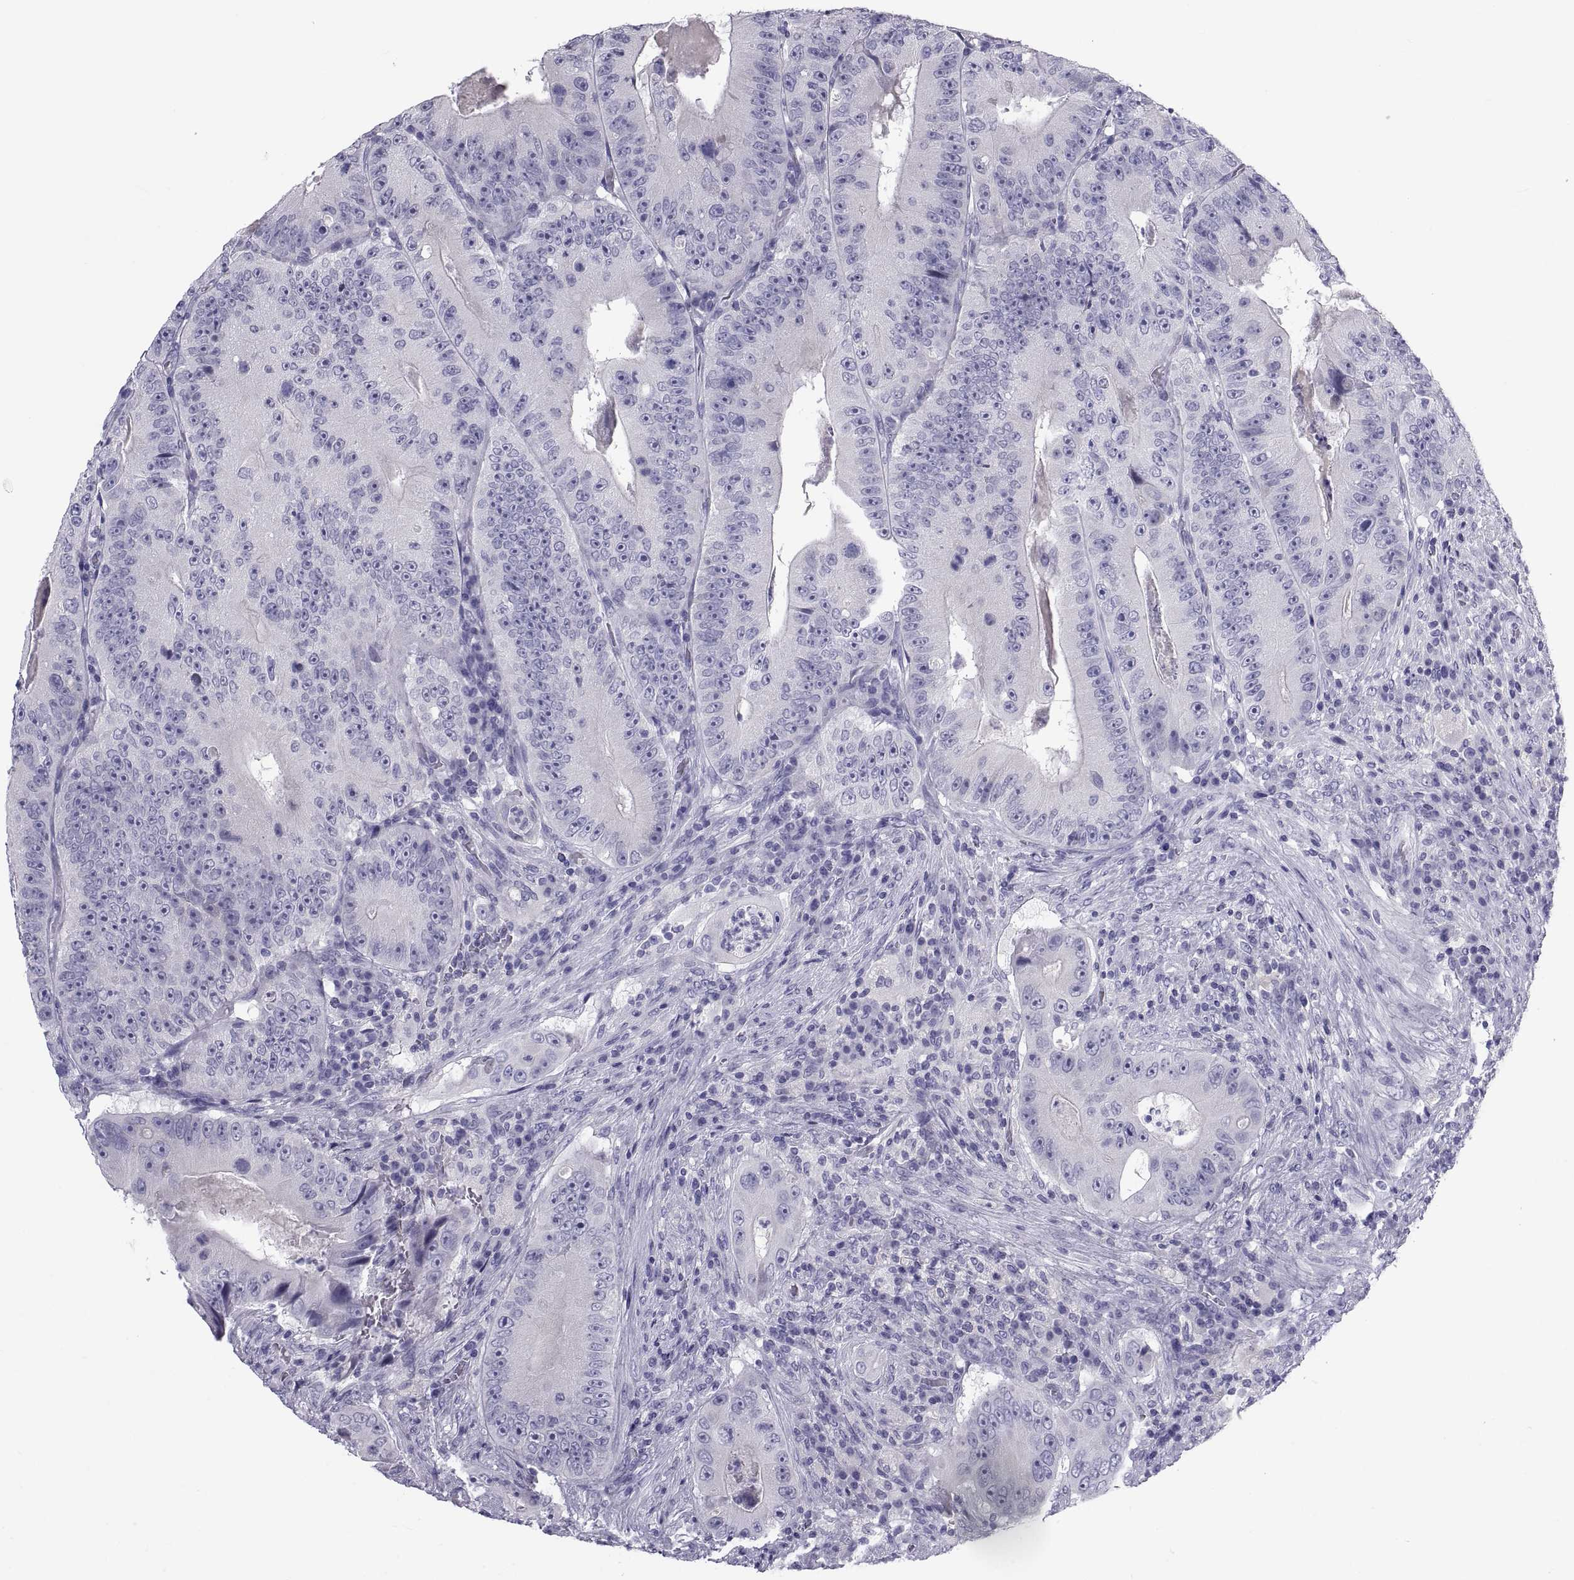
{"staining": {"intensity": "negative", "quantity": "none", "location": "none"}, "tissue": "colorectal cancer", "cell_type": "Tumor cells", "image_type": "cancer", "snomed": [{"axis": "morphology", "description": "Adenocarcinoma, NOS"}, {"axis": "topography", "description": "Colon"}], "caption": "Colorectal cancer was stained to show a protein in brown. There is no significant positivity in tumor cells.", "gene": "NPTX2", "patient": {"sex": "female", "age": 86}}